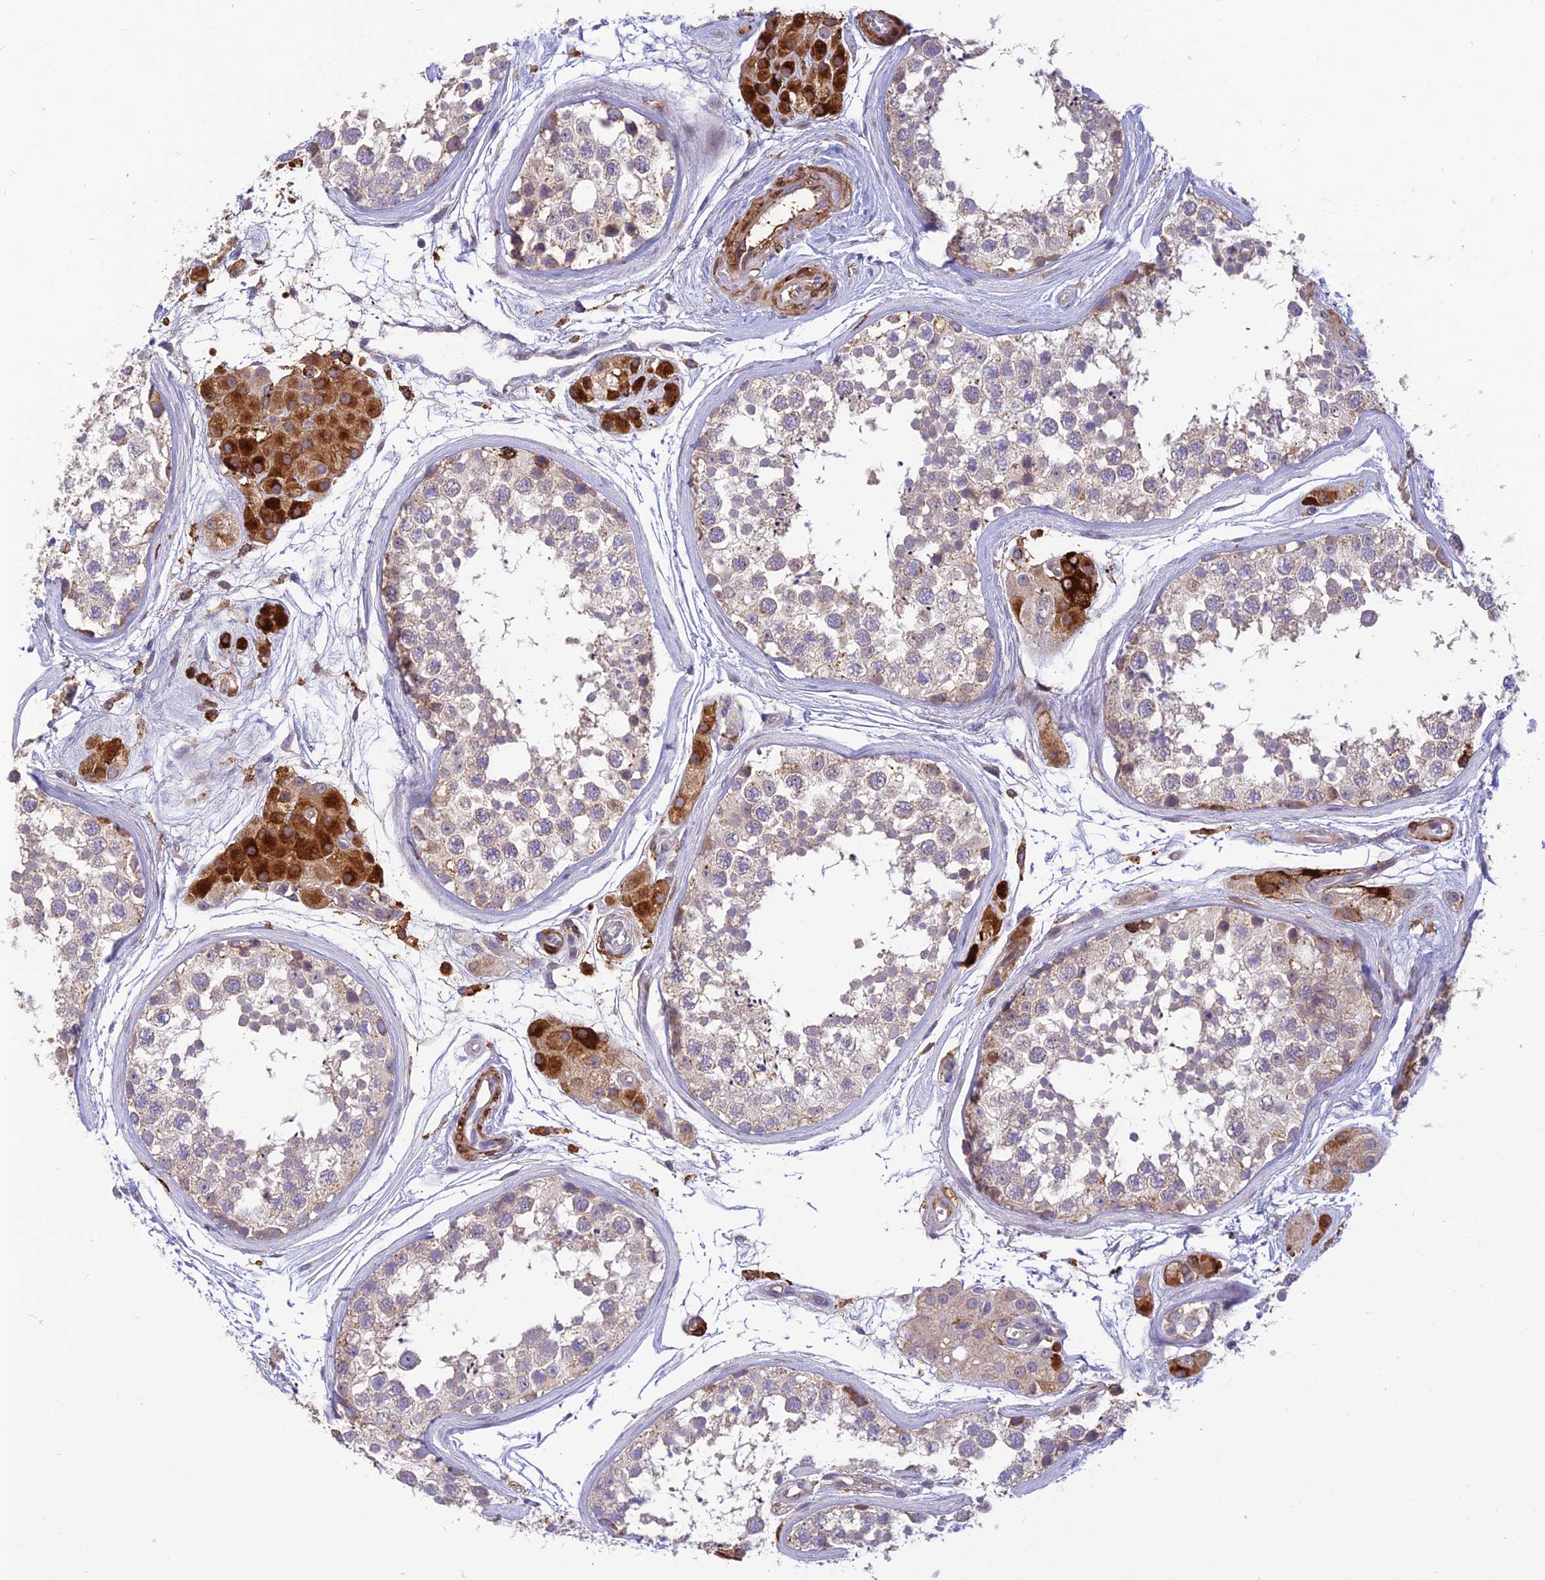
{"staining": {"intensity": "moderate", "quantity": "<25%", "location": "cytoplasmic/membranous"}, "tissue": "testis", "cell_type": "Cells in seminiferous ducts", "image_type": "normal", "snomed": [{"axis": "morphology", "description": "Normal tissue, NOS"}, {"axis": "topography", "description": "Testis"}], "caption": "The immunohistochemical stain labels moderate cytoplasmic/membranous expression in cells in seminiferous ducts of unremarkable testis. (DAB IHC with brightfield microscopy, high magnification).", "gene": "ASPDH", "patient": {"sex": "male", "age": 56}}